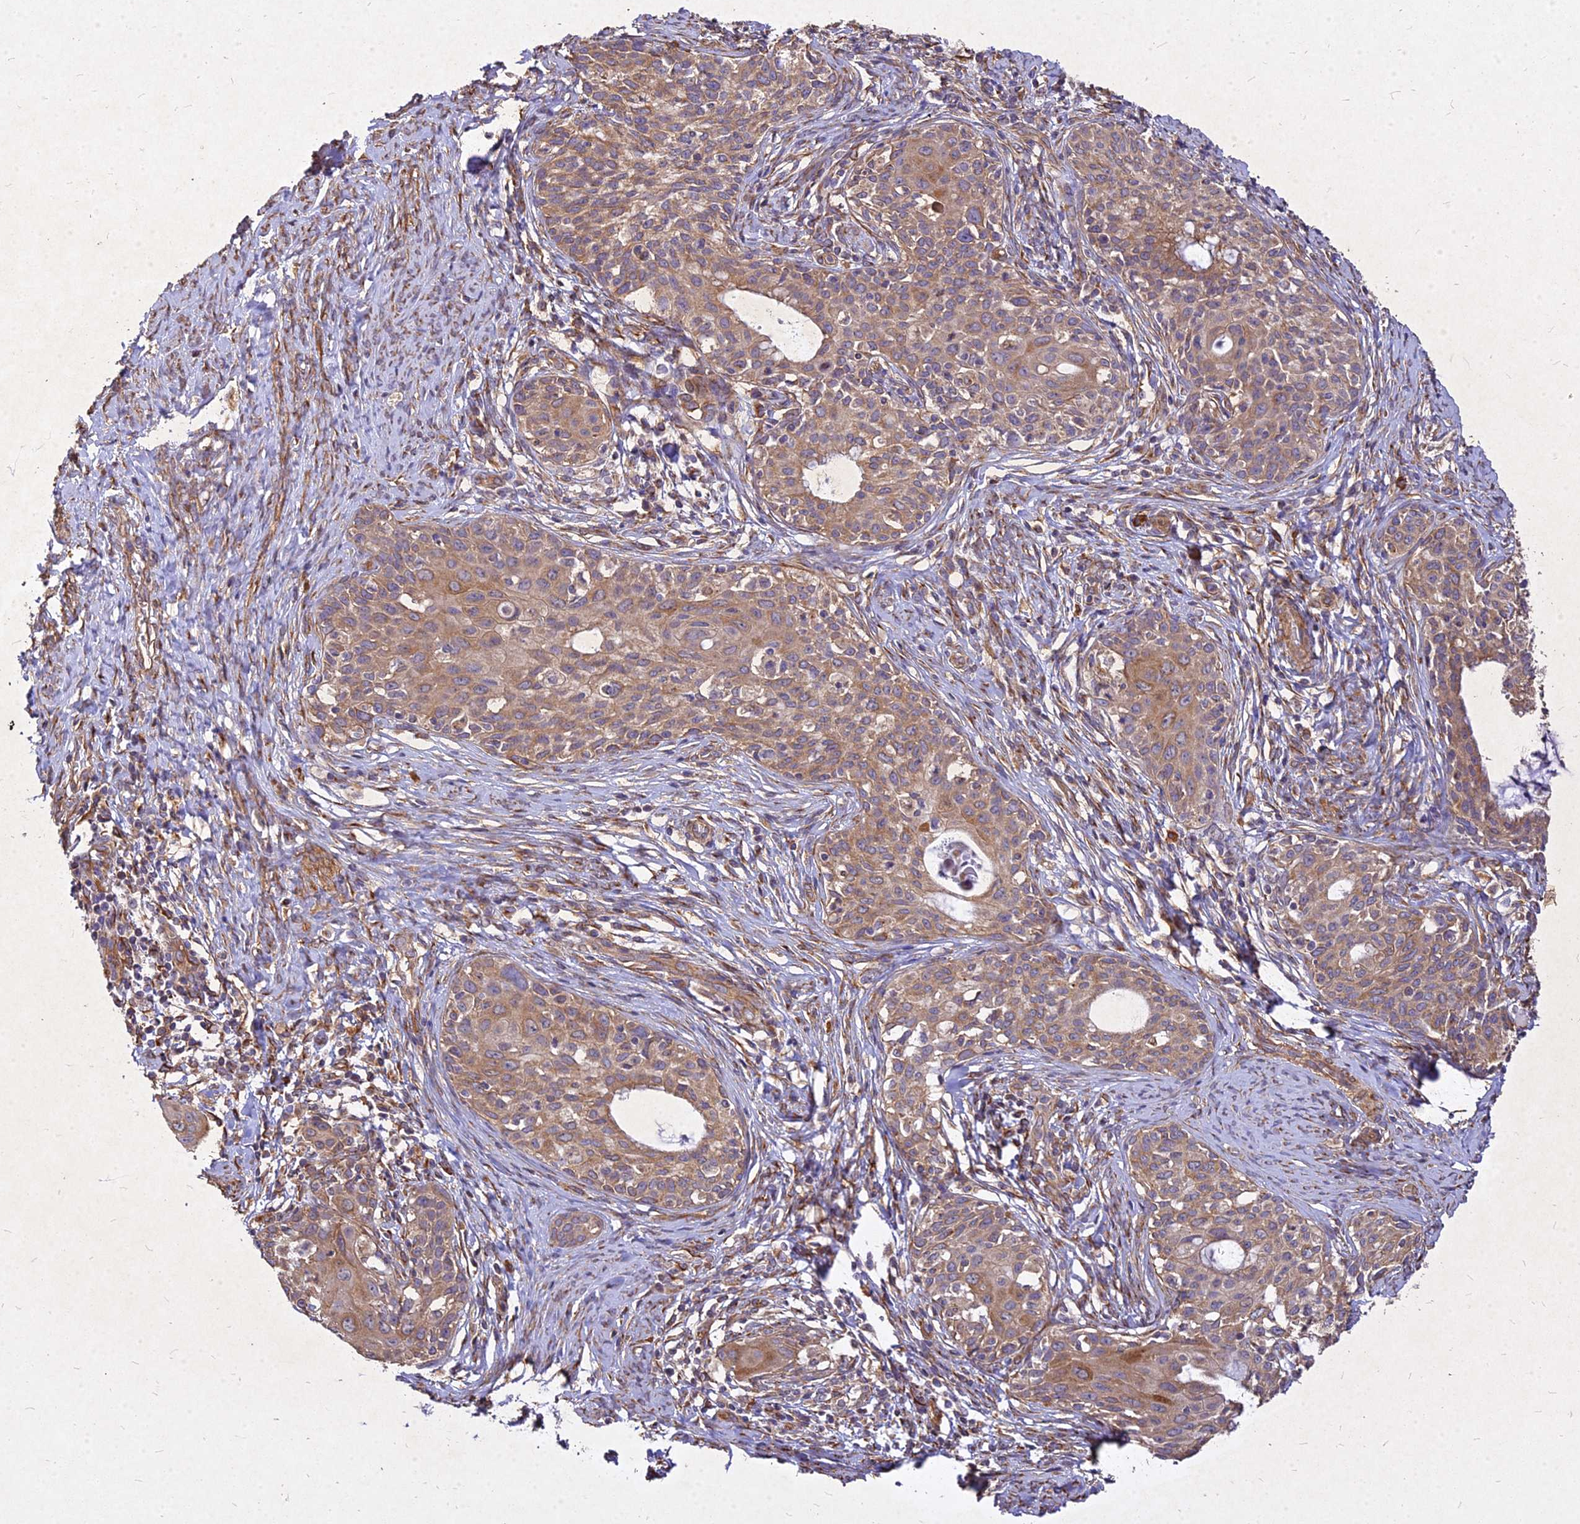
{"staining": {"intensity": "moderate", "quantity": ">75%", "location": "cytoplasmic/membranous"}, "tissue": "cervical cancer", "cell_type": "Tumor cells", "image_type": "cancer", "snomed": [{"axis": "morphology", "description": "Squamous cell carcinoma, NOS"}, {"axis": "morphology", "description": "Adenocarcinoma, NOS"}, {"axis": "topography", "description": "Cervix"}], "caption": "Moderate cytoplasmic/membranous protein expression is present in about >75% of tumor cells in cervical adenocarcinoma. Using DAB (brown) and hematoxylin (blue) stains, captured at high magnification using brightfield microscopy.", "gene": "SKA1", "patient": {"sex": "female", "age": 52}}